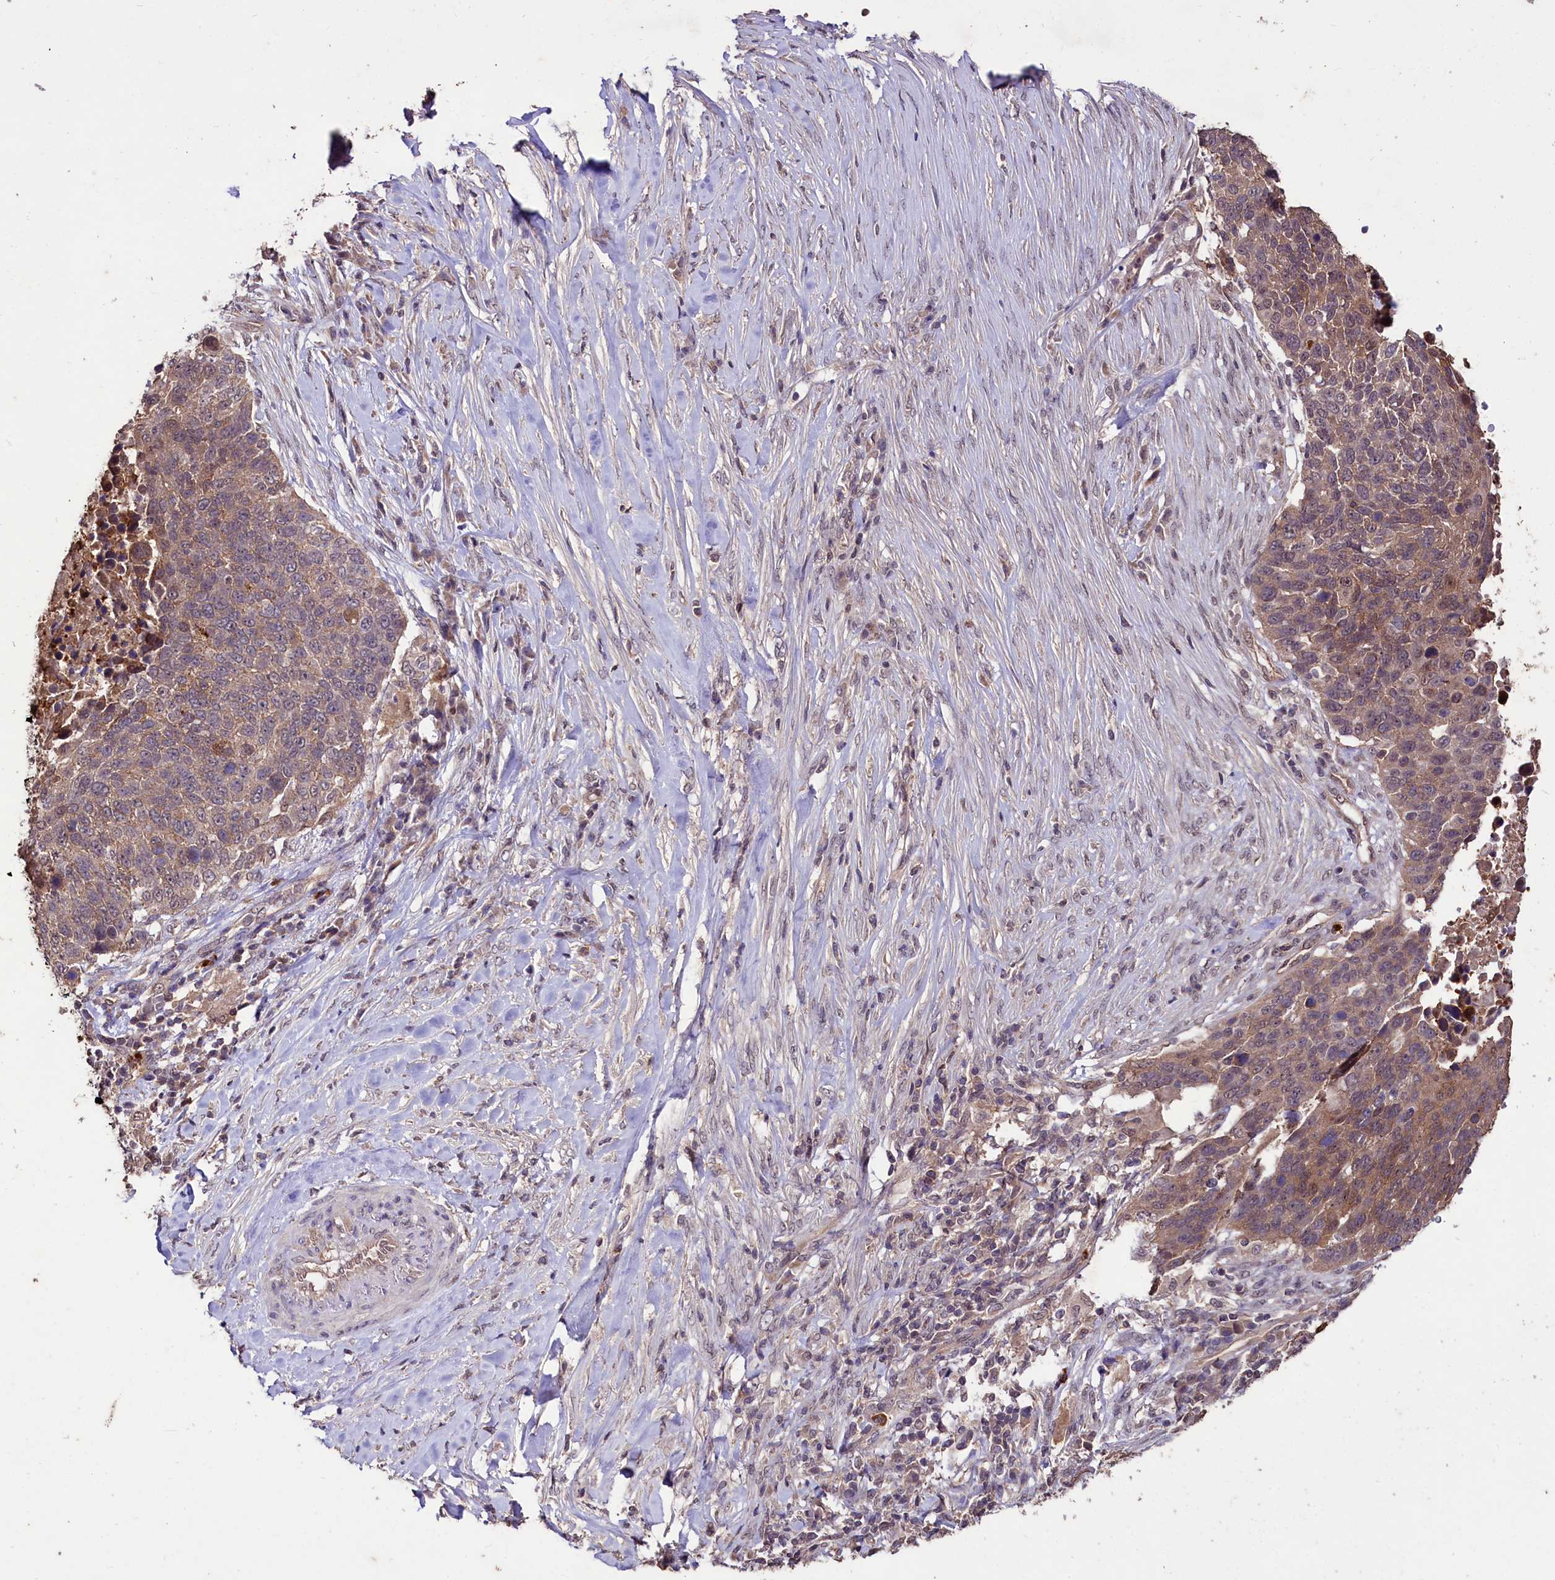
{"staining": {"intensity": "weak", "quantity": ">75%", "location": "cytoplasmic/membranous"}, "tissue": "lung cancer", "cell_type": "Tumor cells", "image_type": "cancer", "snomed": [{"axis": "morphology", "description": "Normal tissue, NOS"}, {"axis": "morphology", "description": "Squamous cell carcinoma, NOS"}, {"axis": "topography", "description": "Lymph node"}, {"axis": "topography", "description": "Lung"}], "caption": "Protein staining of lung cancer tissue exhibits weak cytoplasmic/membranous positivity in about >75% of tumor cells.", "gene": "KLRB1", "patient": {"sex": "male", "age": 66}}